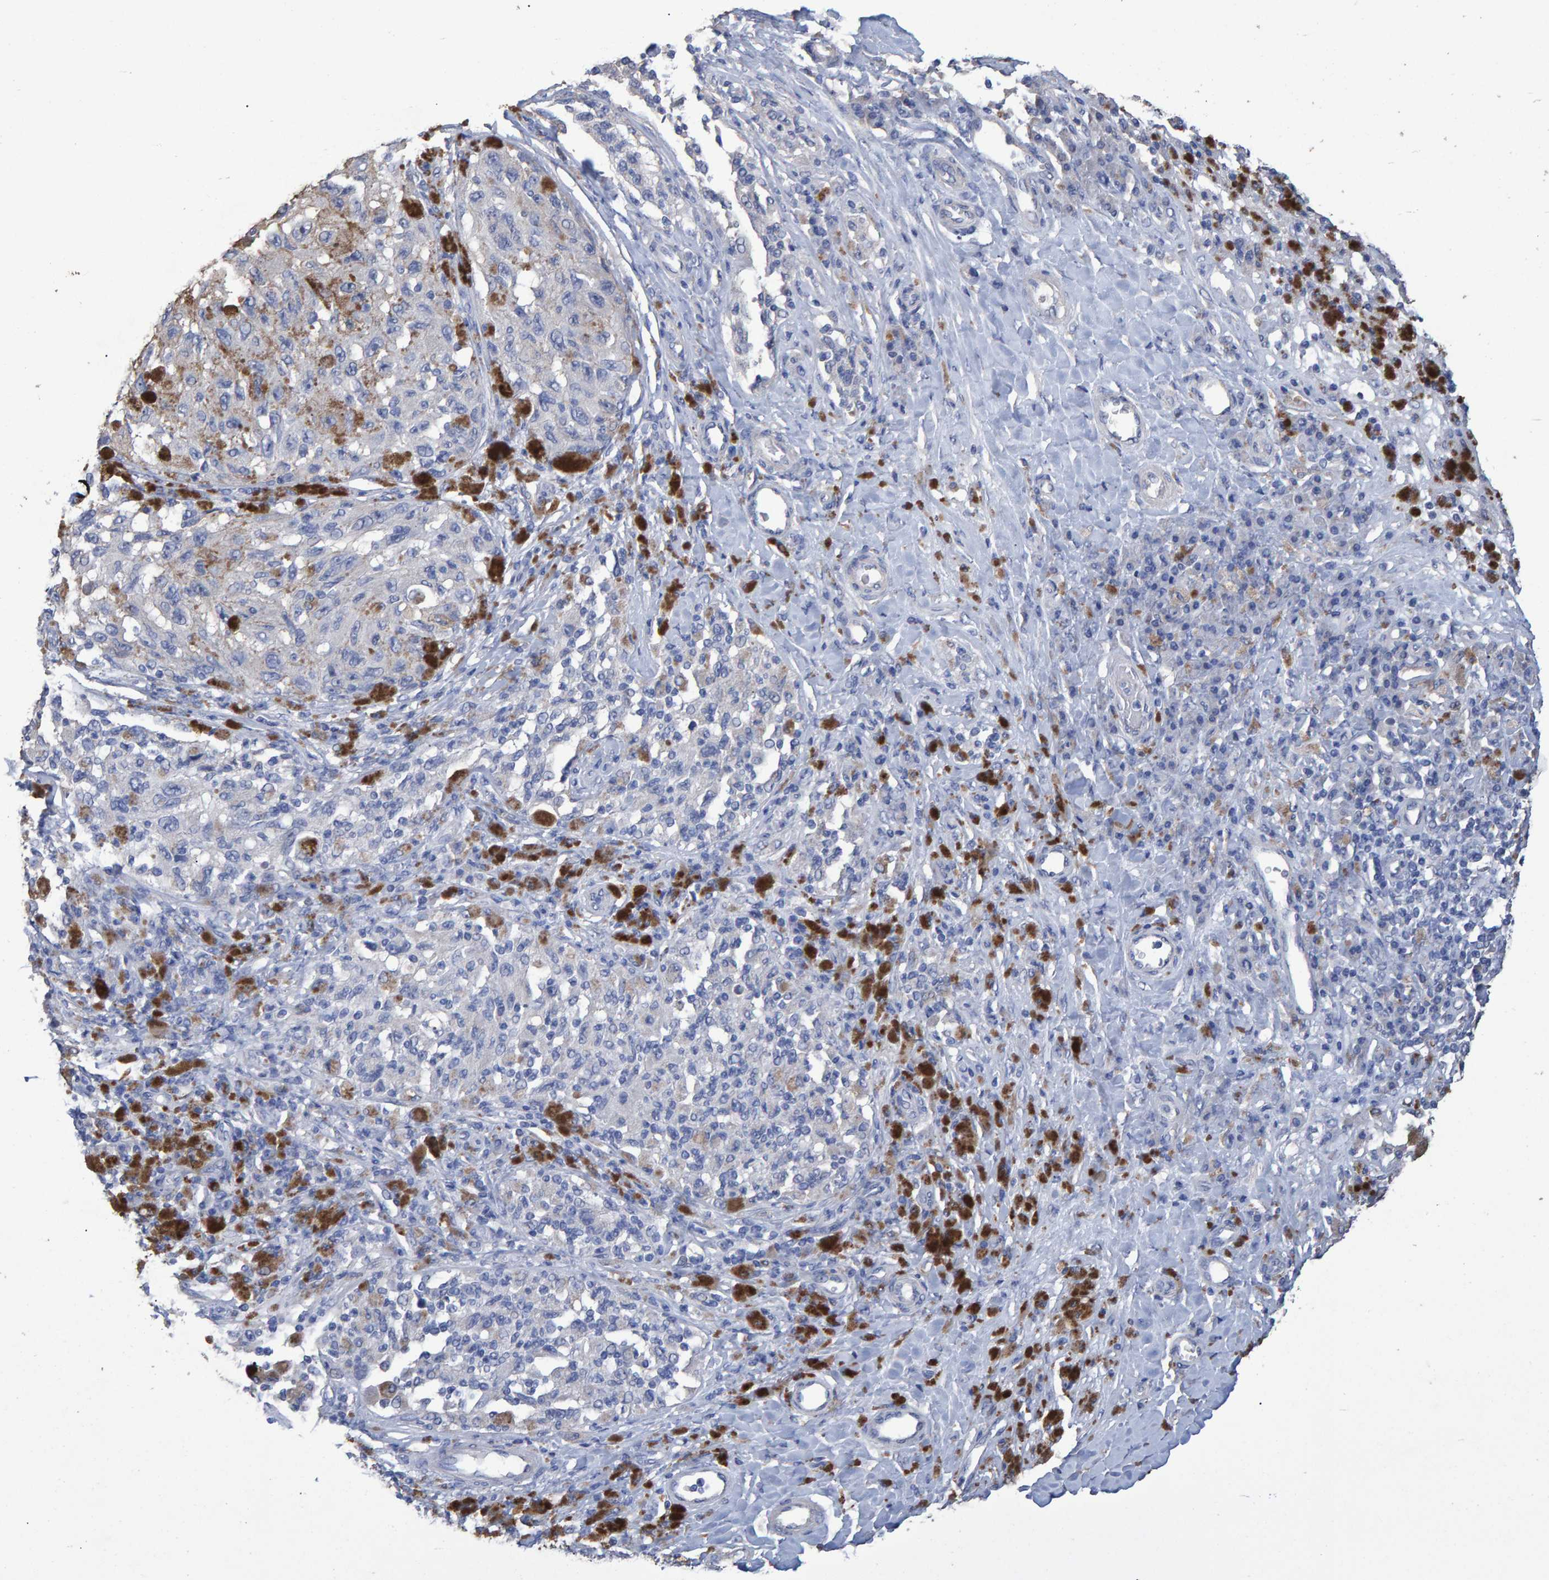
{"staining": {"intensity": "negative", "quantity": "none", "location": "none"}, "tissue": "melanoma", "cell_type": "Tumor cells", "image_type": "cancer", "snomed": [{"axis": "morphology", "description": "Malignant melanoma, NOS"}, {"axis": "topography", "description": "Skin"}], "caption": "This is a image of immunohistochemistry (IHC) staining of malignant melanoma, which shows no staining in tumor cells. The staining was performed using DAB to visualize the protein expression in brown, while the nuclei were stained in blue with hematoxylin (Magnification: 20x).", "gene": "HEMGN", "patient": {"sex": "female", "age": 73}}